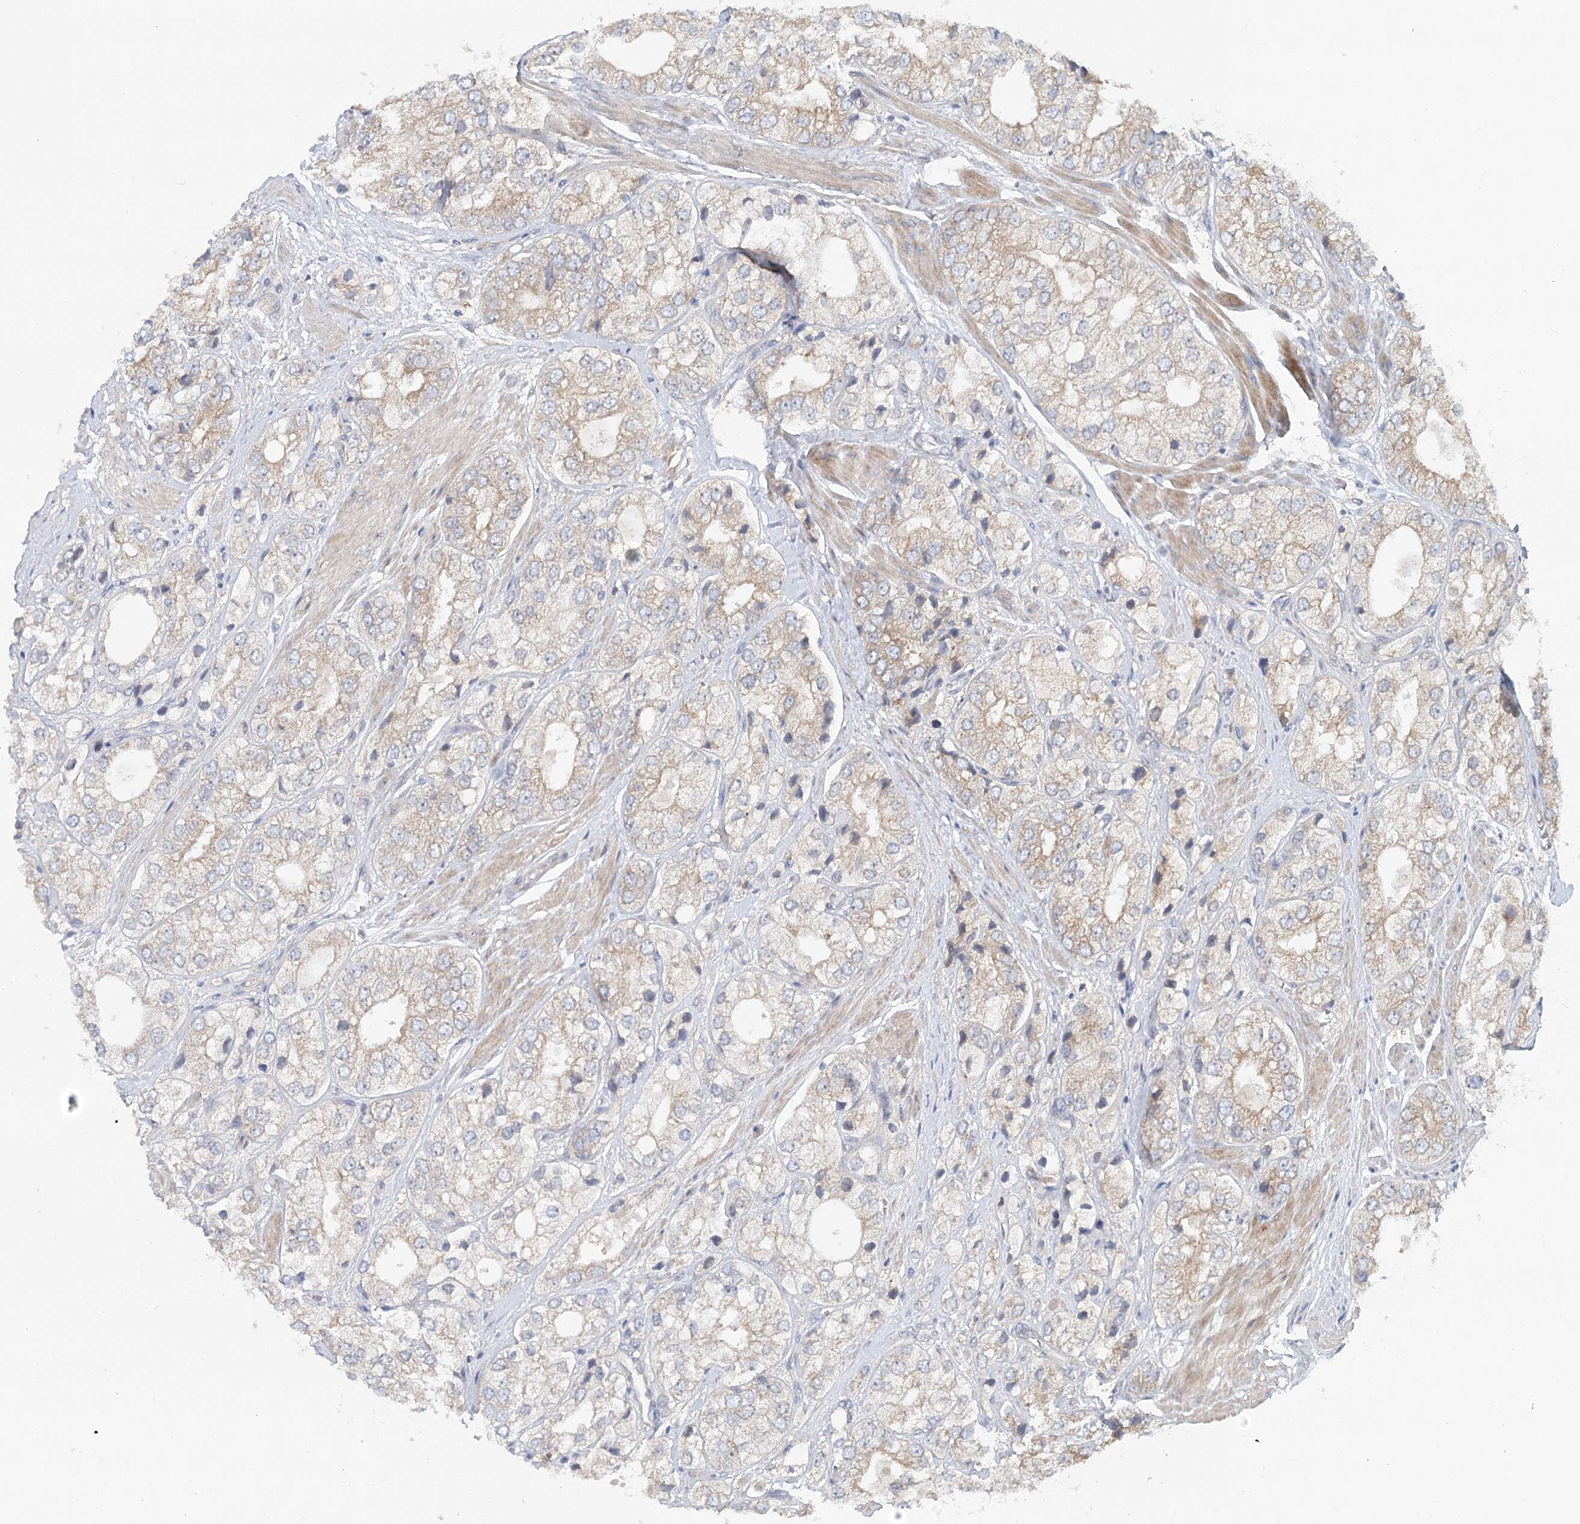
{"staining": {"intensity": "weak", "quantity": "25%-75%", "location": "cytoplasmic/membranous"}, "tissue": "prostate cancer", "cell_type": "Tumor cells", "image_type": "cancer", "snomed": [{"axis": "morphology", "description": "Adenocarcinoma, High grade"}, {"axis": "topography", "description": "Prostate"}], "caption": "Human prostate cancer (adenocarcinoma (high-grade)) stained for a protein (brown) reveals weak cytoplasmic/membranous positive positivity in approximately 25%-75% of tumor cells.", "gene": "PAIP2", "patient": {"sex": "male", "age": 50}}